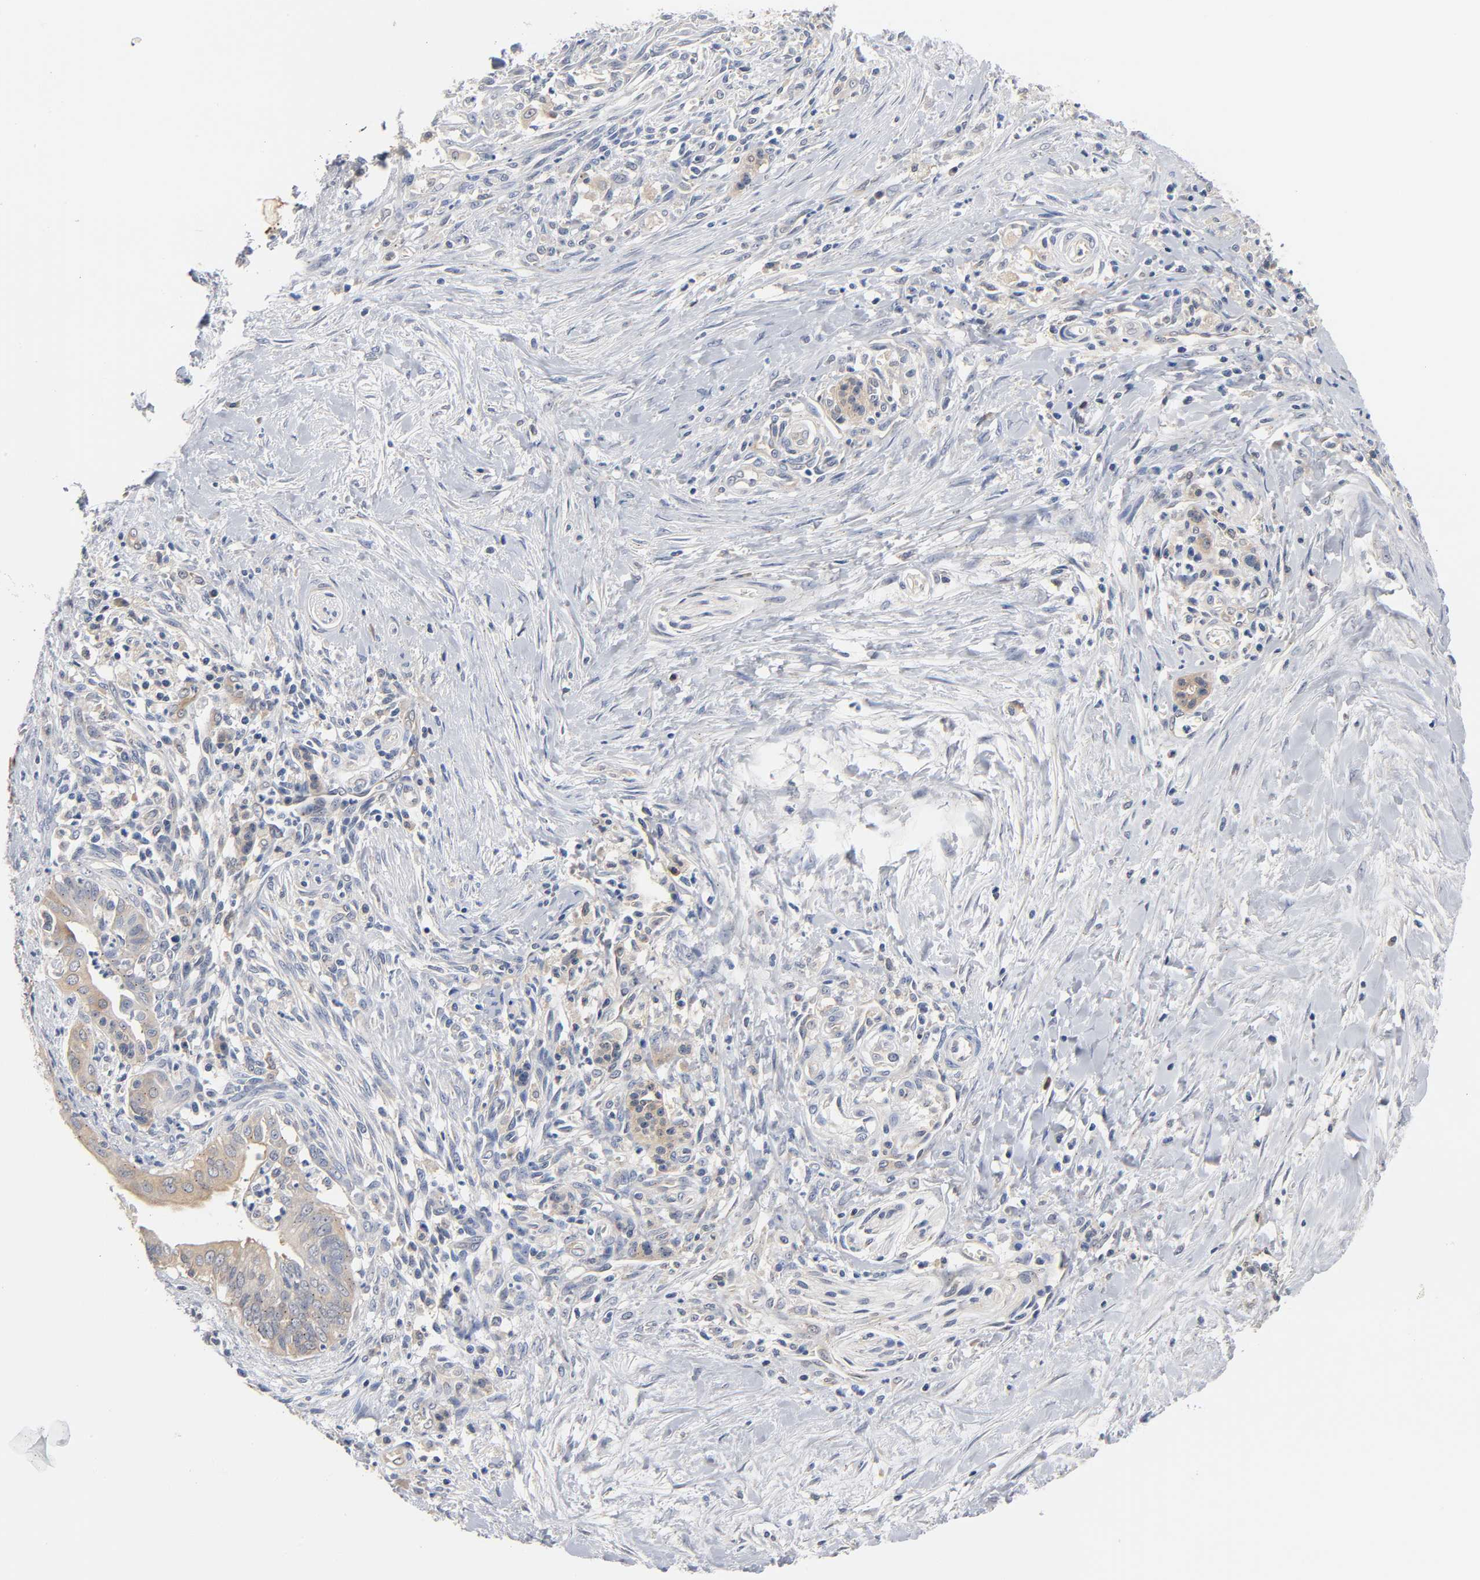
{"staining": {"intensity": "weak", "quantity": ">75%", "location": "cytoplasmic/membranous"}, "tissue": "pancreatic cancer", "cell_type": "Tumor cells", "image_type": "cancer", "snomed": [{"axis": "morphology", "description": "Adenocarcinoma, NOS"}, {"axis": "topography", "description": "Pancreas"}], "caption": "Protein expression analysis of adenocarcinoma (pancreatic) shows weak cytoplasmic/membranous expression in approximately >75% of tumor cells. (DAB IHC with brightfield microscopy, high magnification).", "gene": "FYN", "patient": {"sex": "male", "age": 59}}